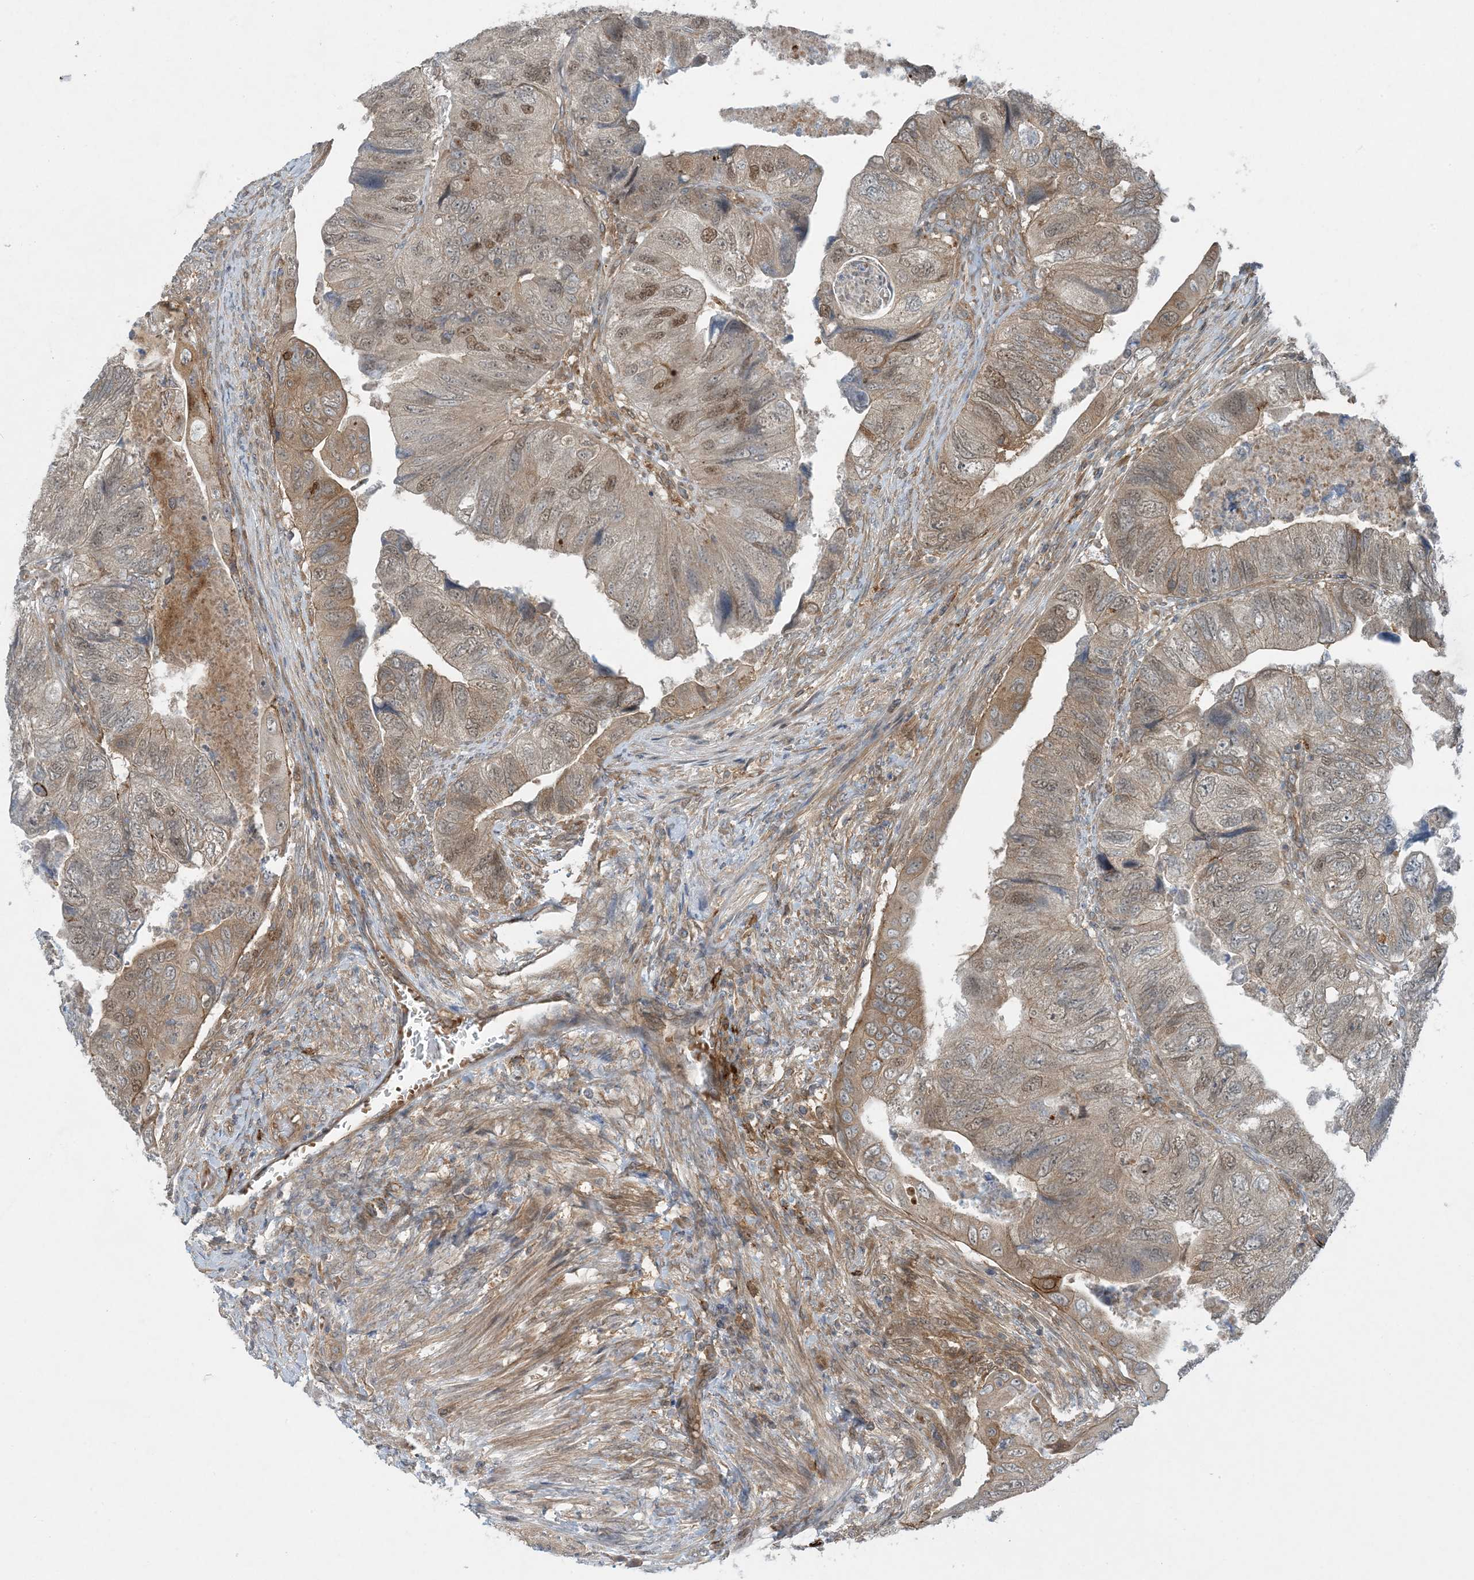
{"staining": {"intensity": "moderate", "quantity": "25%-75%", "location": "cytoplasmic/membranous,nuclear"}, "tissue": "colorectal cancer", "cell_type": "Tumor cells", "image_type": "cancer", "snomed": [{"axis": "morphology", "description": "Adenocarcinoma, NOS"}, {"axis": "topography", "description": "Rectum"}], "caption": "Immunohistochemical staining of human colorectal adenocarcinoma displays medium levels of moderate cytoplasmic/membranous and nuclear protein staining in approximately 25%-75% of tumor cells. (Stains: DAB in brown, nuclei in blue, Microscopy: brightfield microscopy at high magnification).", "gene": "STAM2", "patient": {"sex": "male", "age": 63}}